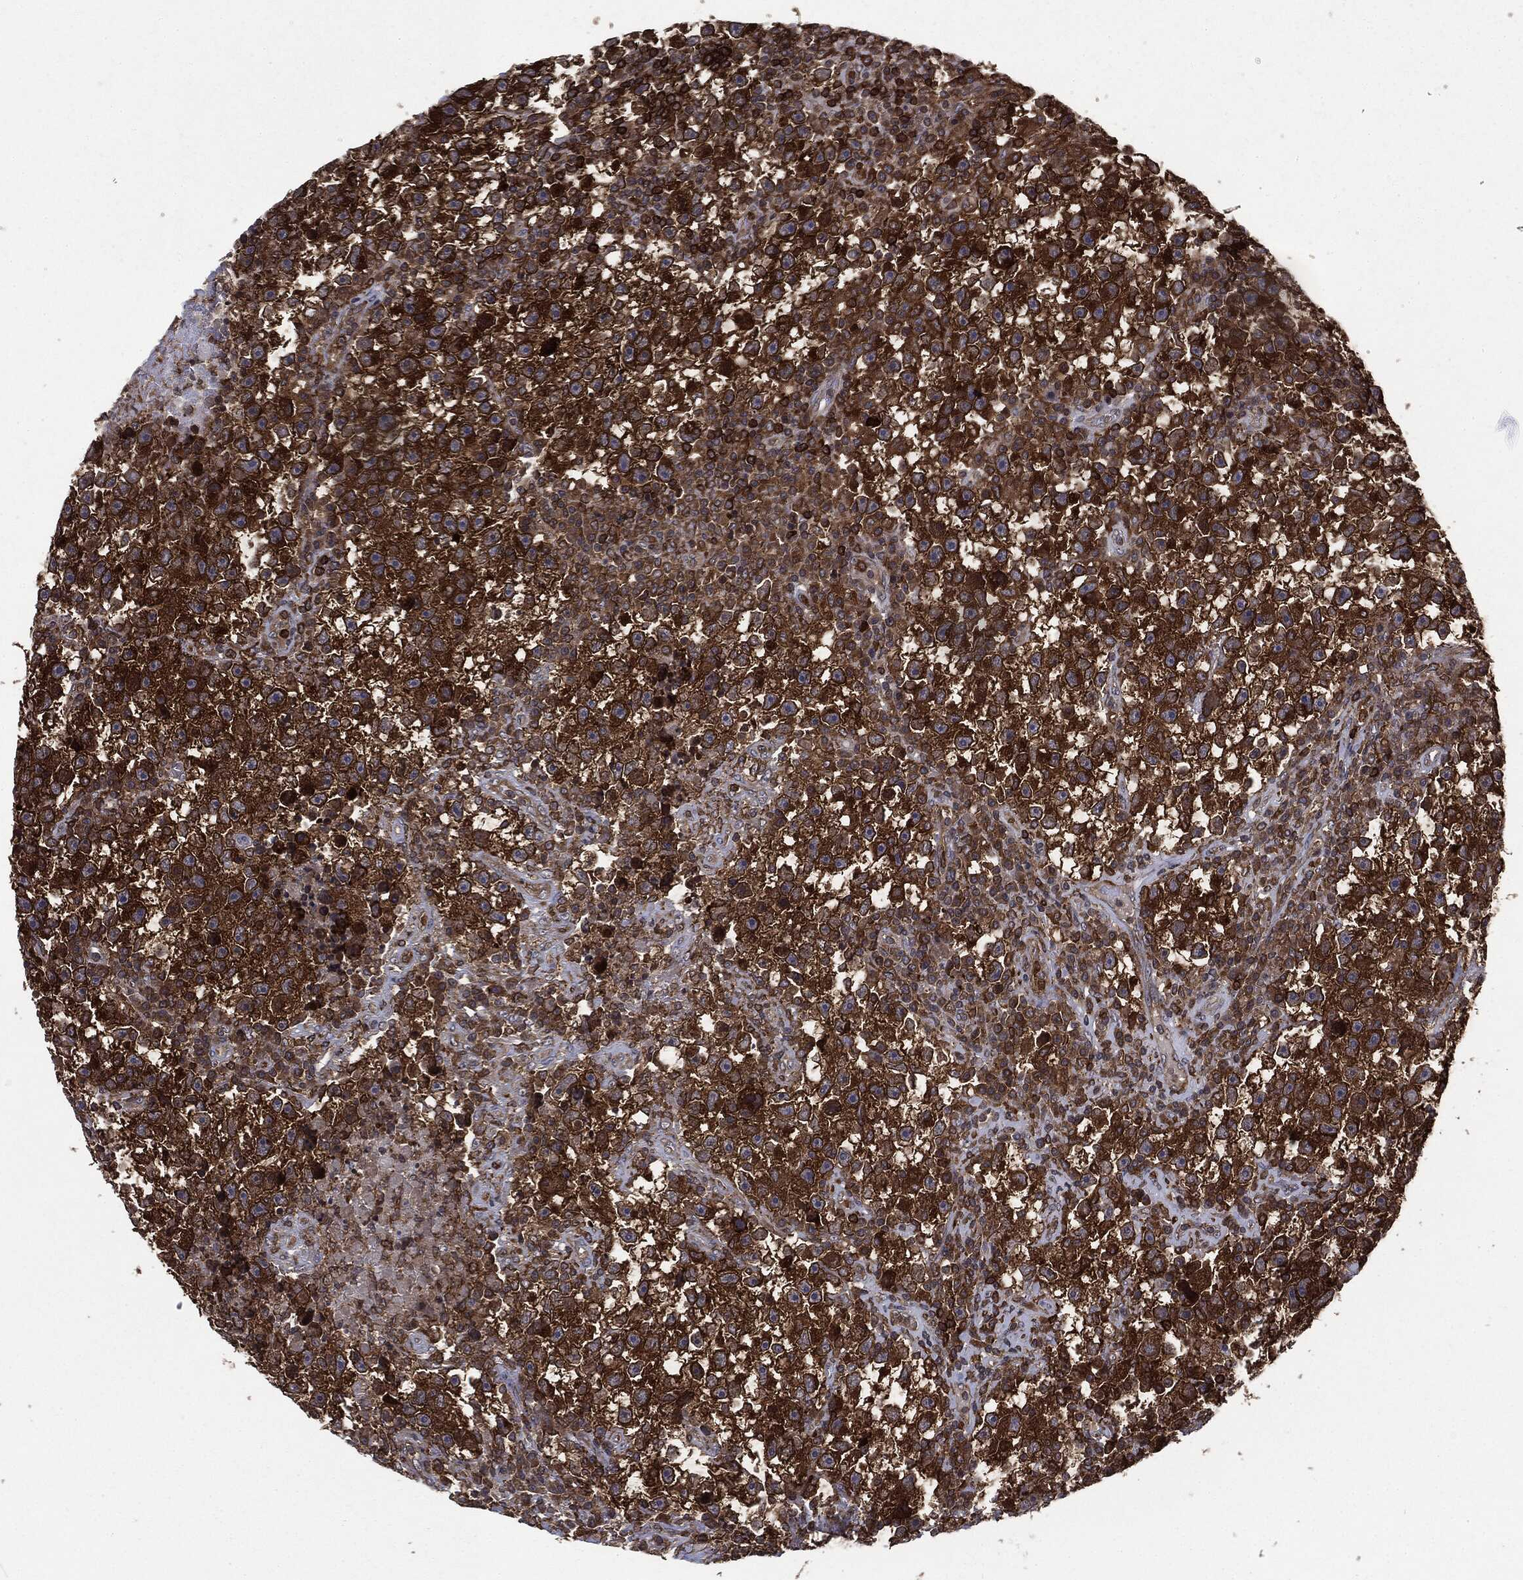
{"staining": {"intensity": "strong", "quantity": ">75%", "location": "cytoplasmic/membranous"}, "tissue": "testis cancer", "cell_type": "Tumor cells", "image_type": "cancer", "snomed": [{"axis": "morphology", "description": "Seminoma, NOS"}, {"axis": "topography", "description": "Testis"}], "caption": "Immunohistochemistry (IHC) of human testis cancer reveals high levels of strong cytoplasmic/membranous expression in approximately >75% of tumor cells. The staining was performed using DAB to visualize the protein expression in brown, while the nuclei were stained in blue with hematoxylin (Magnification: 20x).", "gene": "SNX5", "patient": {"sex": "male", "age": 47}}